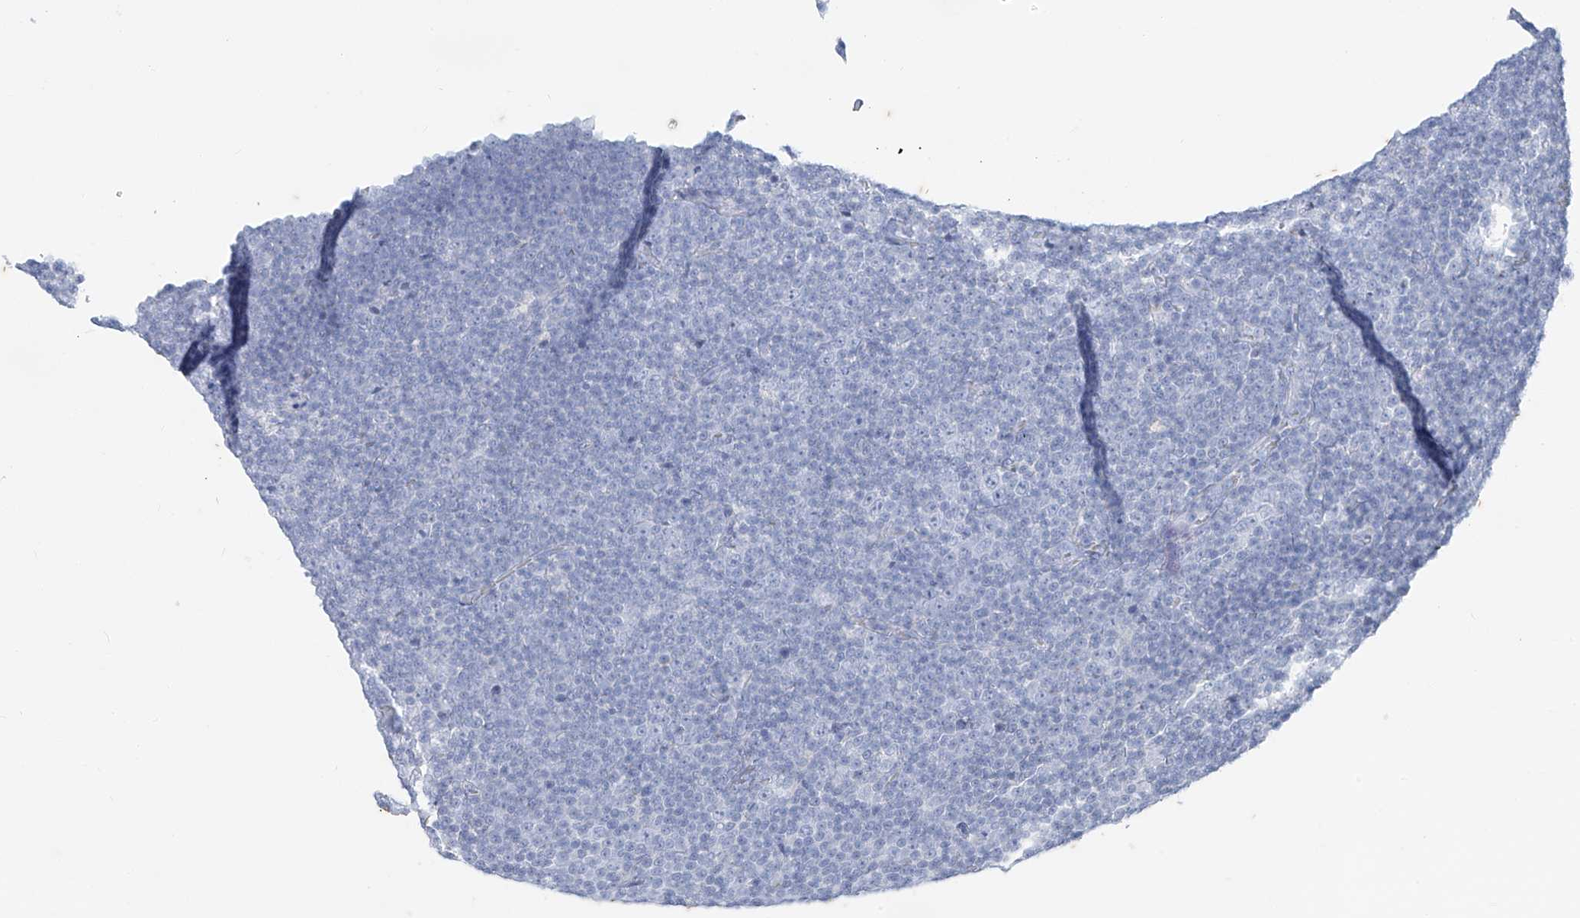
{"staining": {"intensity": "negative", "quantity": "none", "location": "none"}, "tissue": "lymphoma", "cell_type": "Tumor cells", "image_type": "cancer", "snomed": [{"axis": "morphology", "description": "Malignant lymphoma, non-Hodgkin's type, Low grade"}, {"axis": "topography", "description": "Lymph node"}], "caption": "The image demonstrates no significant expression in tumor cells of malignant lymphoma, non-Hodgkin's type (low-grade).", "gene": "CX3CR1", "patient": {"sex": "female", "age": 67}}